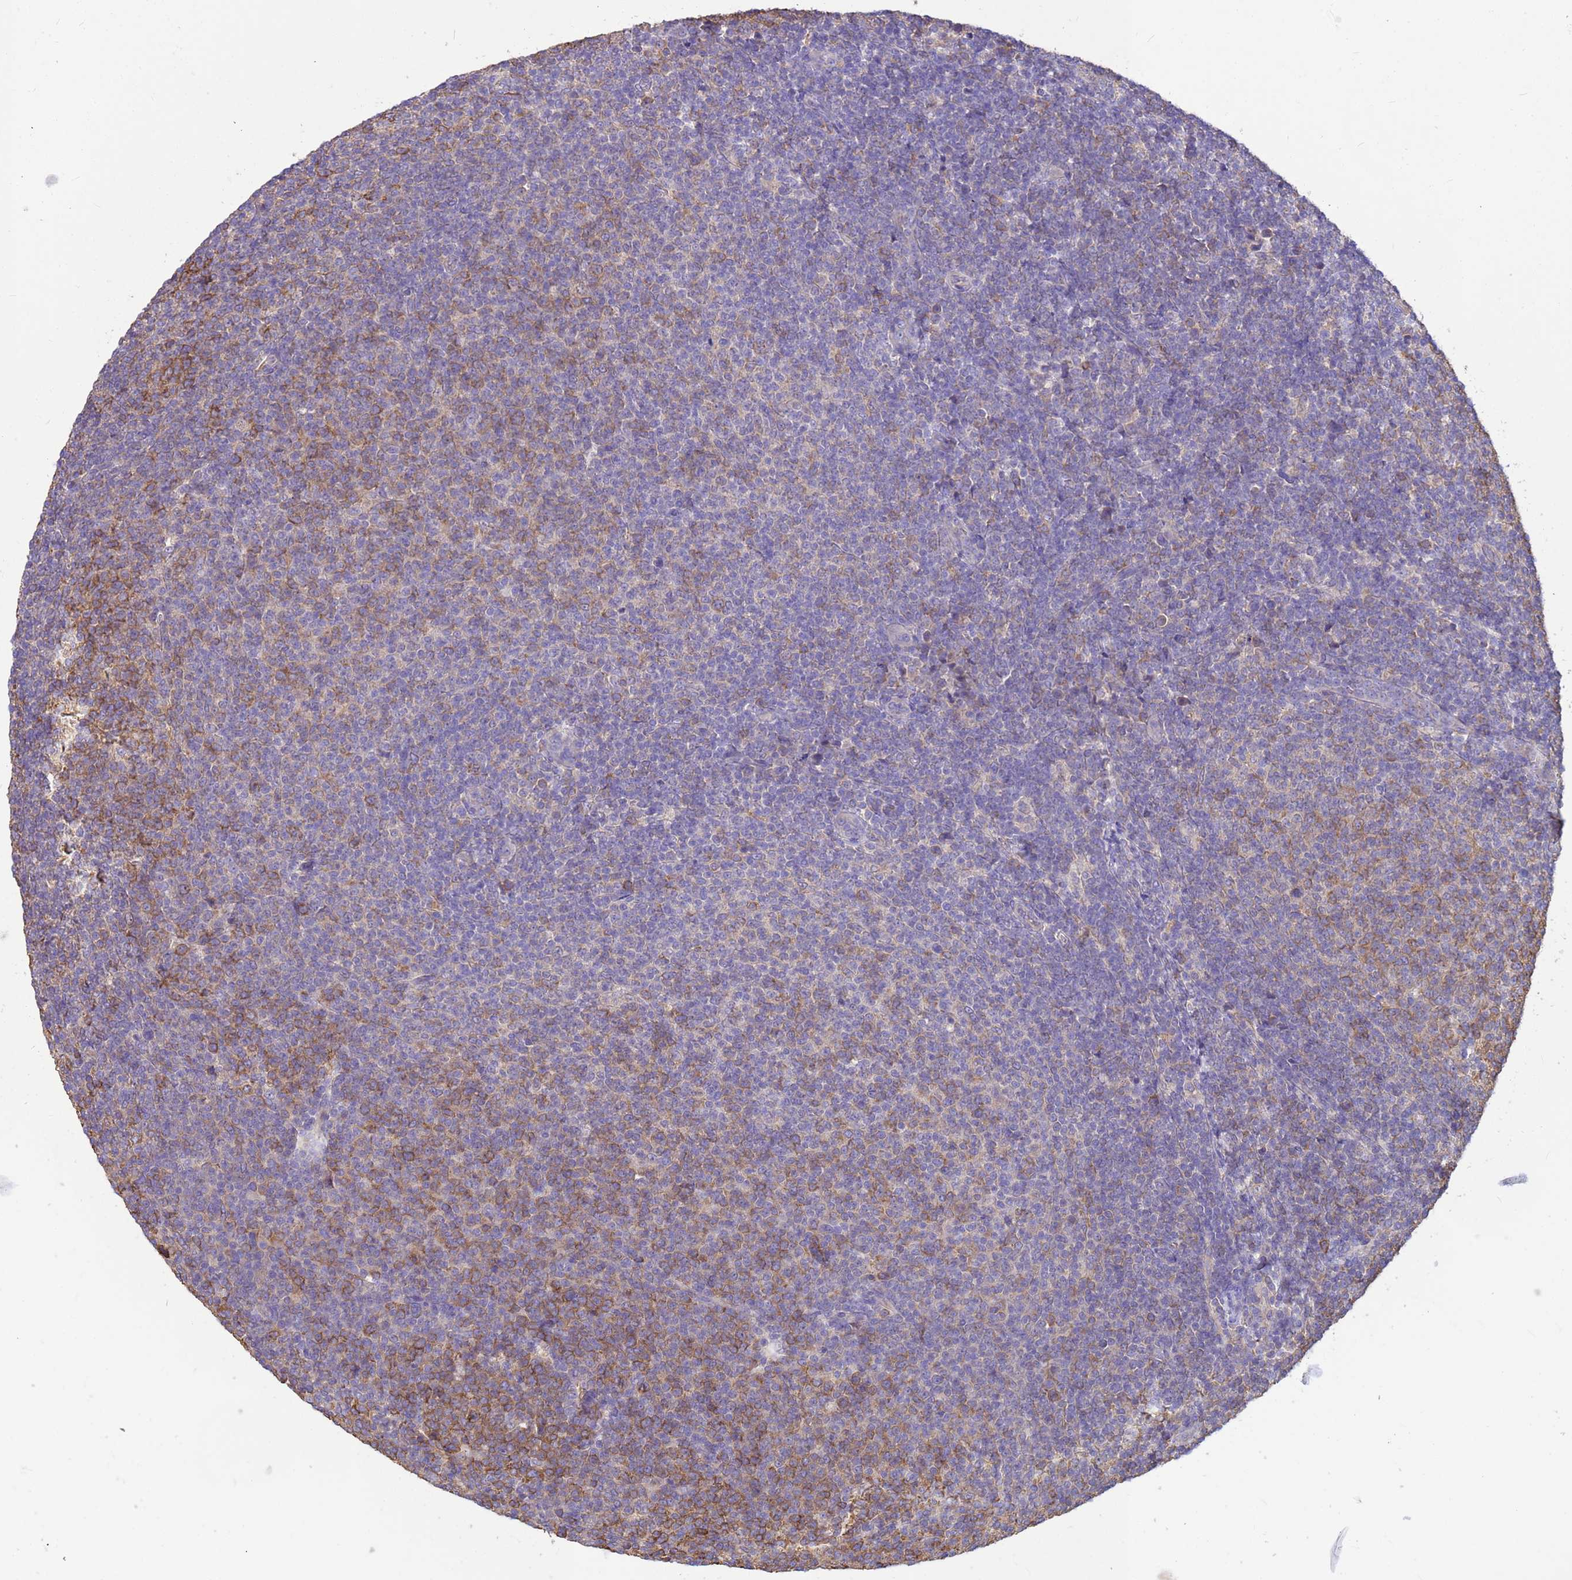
{"staining": {"intensity": "moderate", "quantity": "25%-75%", "location": "cytoplasmic/membranous"}, "tissue": "lymphoma", "cell_type": "Tumor cells", "image_type": "cancer", "snomed": [{"axis": "morphology", "description": "Malignant lymphoma, non-Hodgkin's type, Low grade"}, {"axis": "topography", "description": "Lymph node"}], "caption": "High-power microscopy captured an immunohistochemistry micrograph of low-grade malignant lymphoma, non-Hodgkin's type, revealing moderate cytoplasmic/membranous expression in about 25%-75% of tumor cells.", "gene": "TUBB1", "patient": {"sex": "male", "age": 66}}